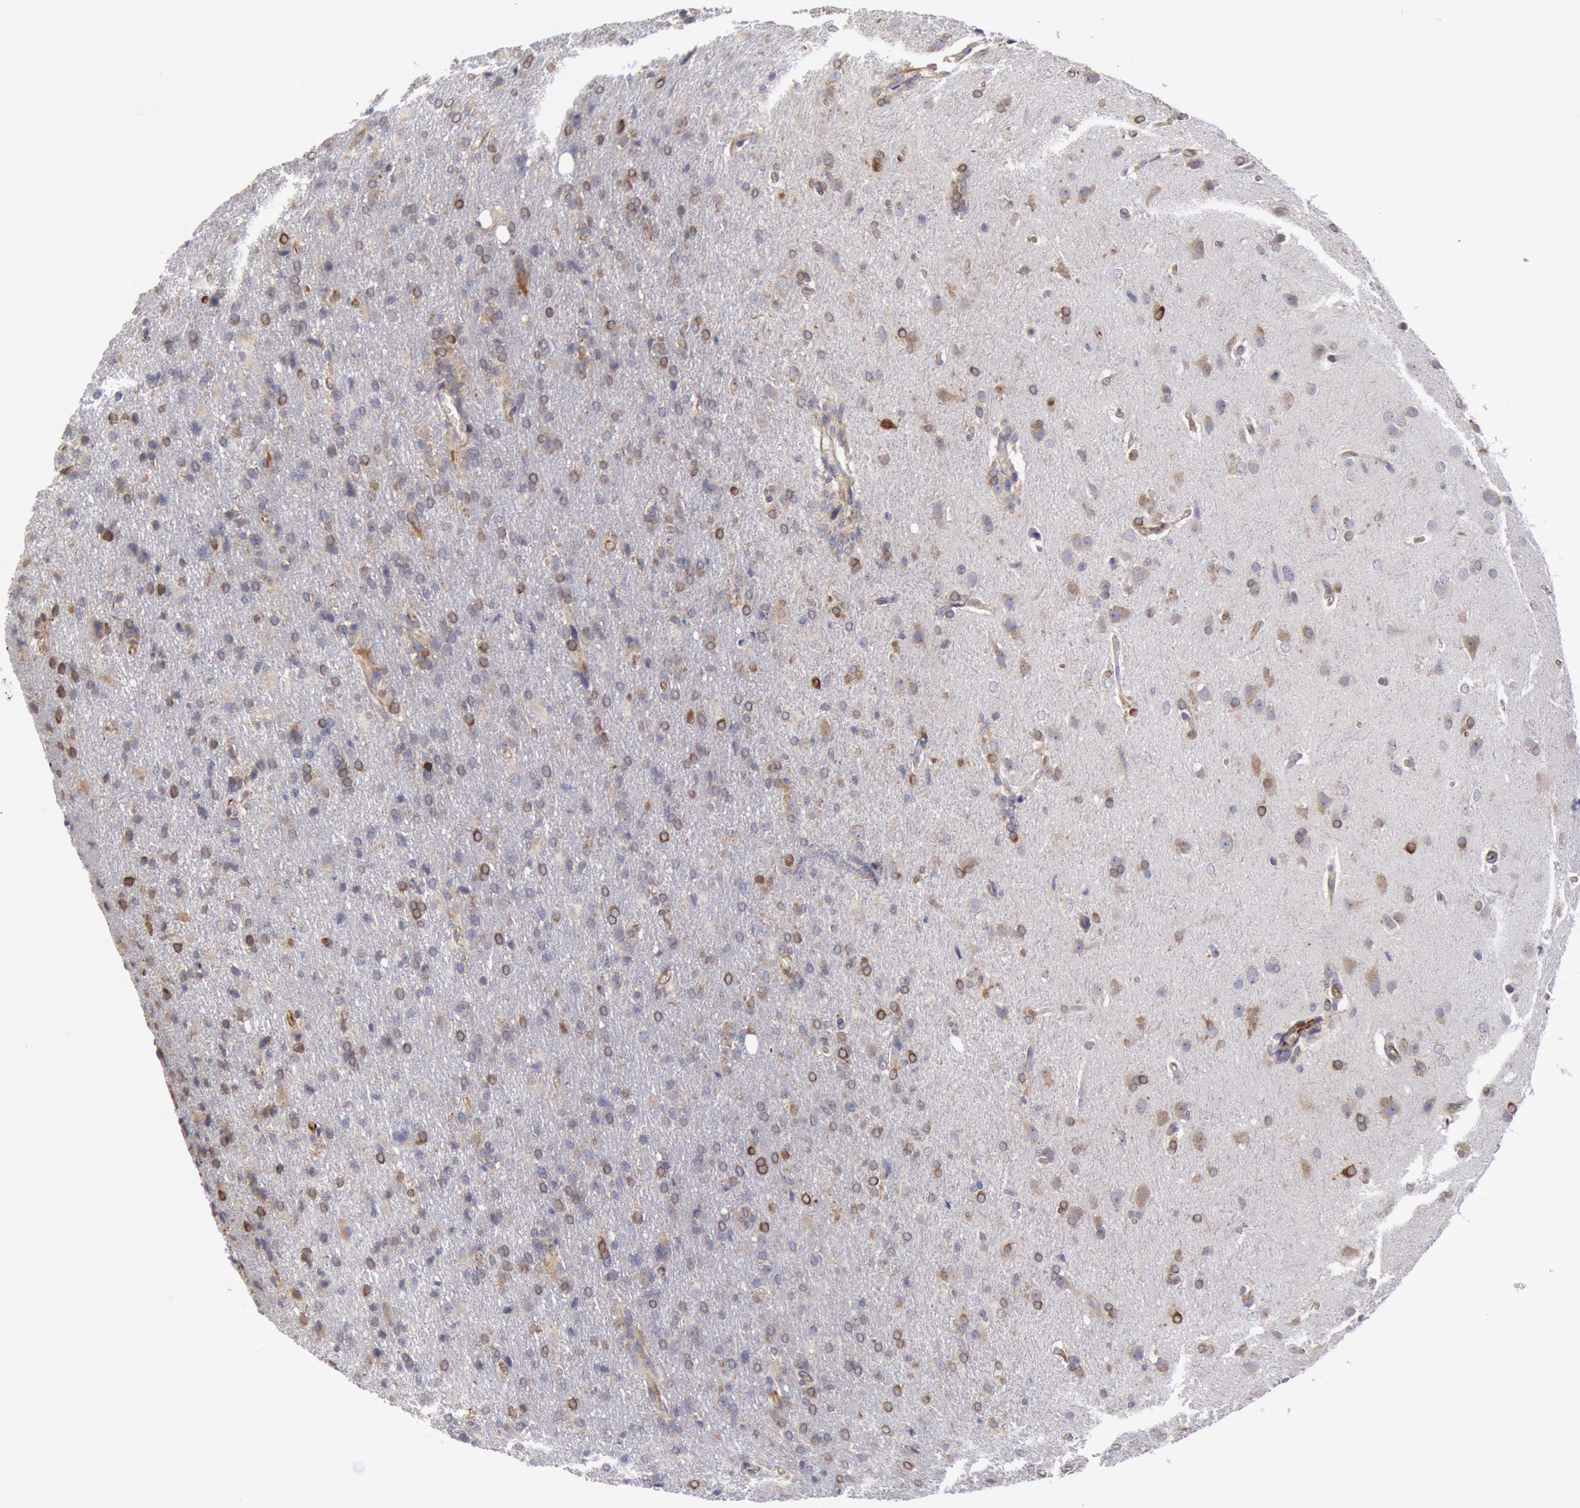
{"staining": {"intensity": "moderate", "quantity": "25%-75%", "location": "cytoplasmic/membranous"}, "tissue": "glioma", "cell_type": "Tumor cells", "image_type": "cancer", "snomed": [{"axis": "morphology", "description": "Glioma, malignant, High grade"}, {"axis": "topography", "description": "Brain"}], "caption": "Immunohistochemistry (IHC) (DAB) staining of glioma displays moderate cytoplasmic/membranous protein staining in about 25%-75% of tumor cells. (DAB (3,3'-diaminobenzidine) IHC, brown staining for protein, blue staining for nuclei).", "gene": "RNF139", "patient": {"sex": "male", "age": 68}}